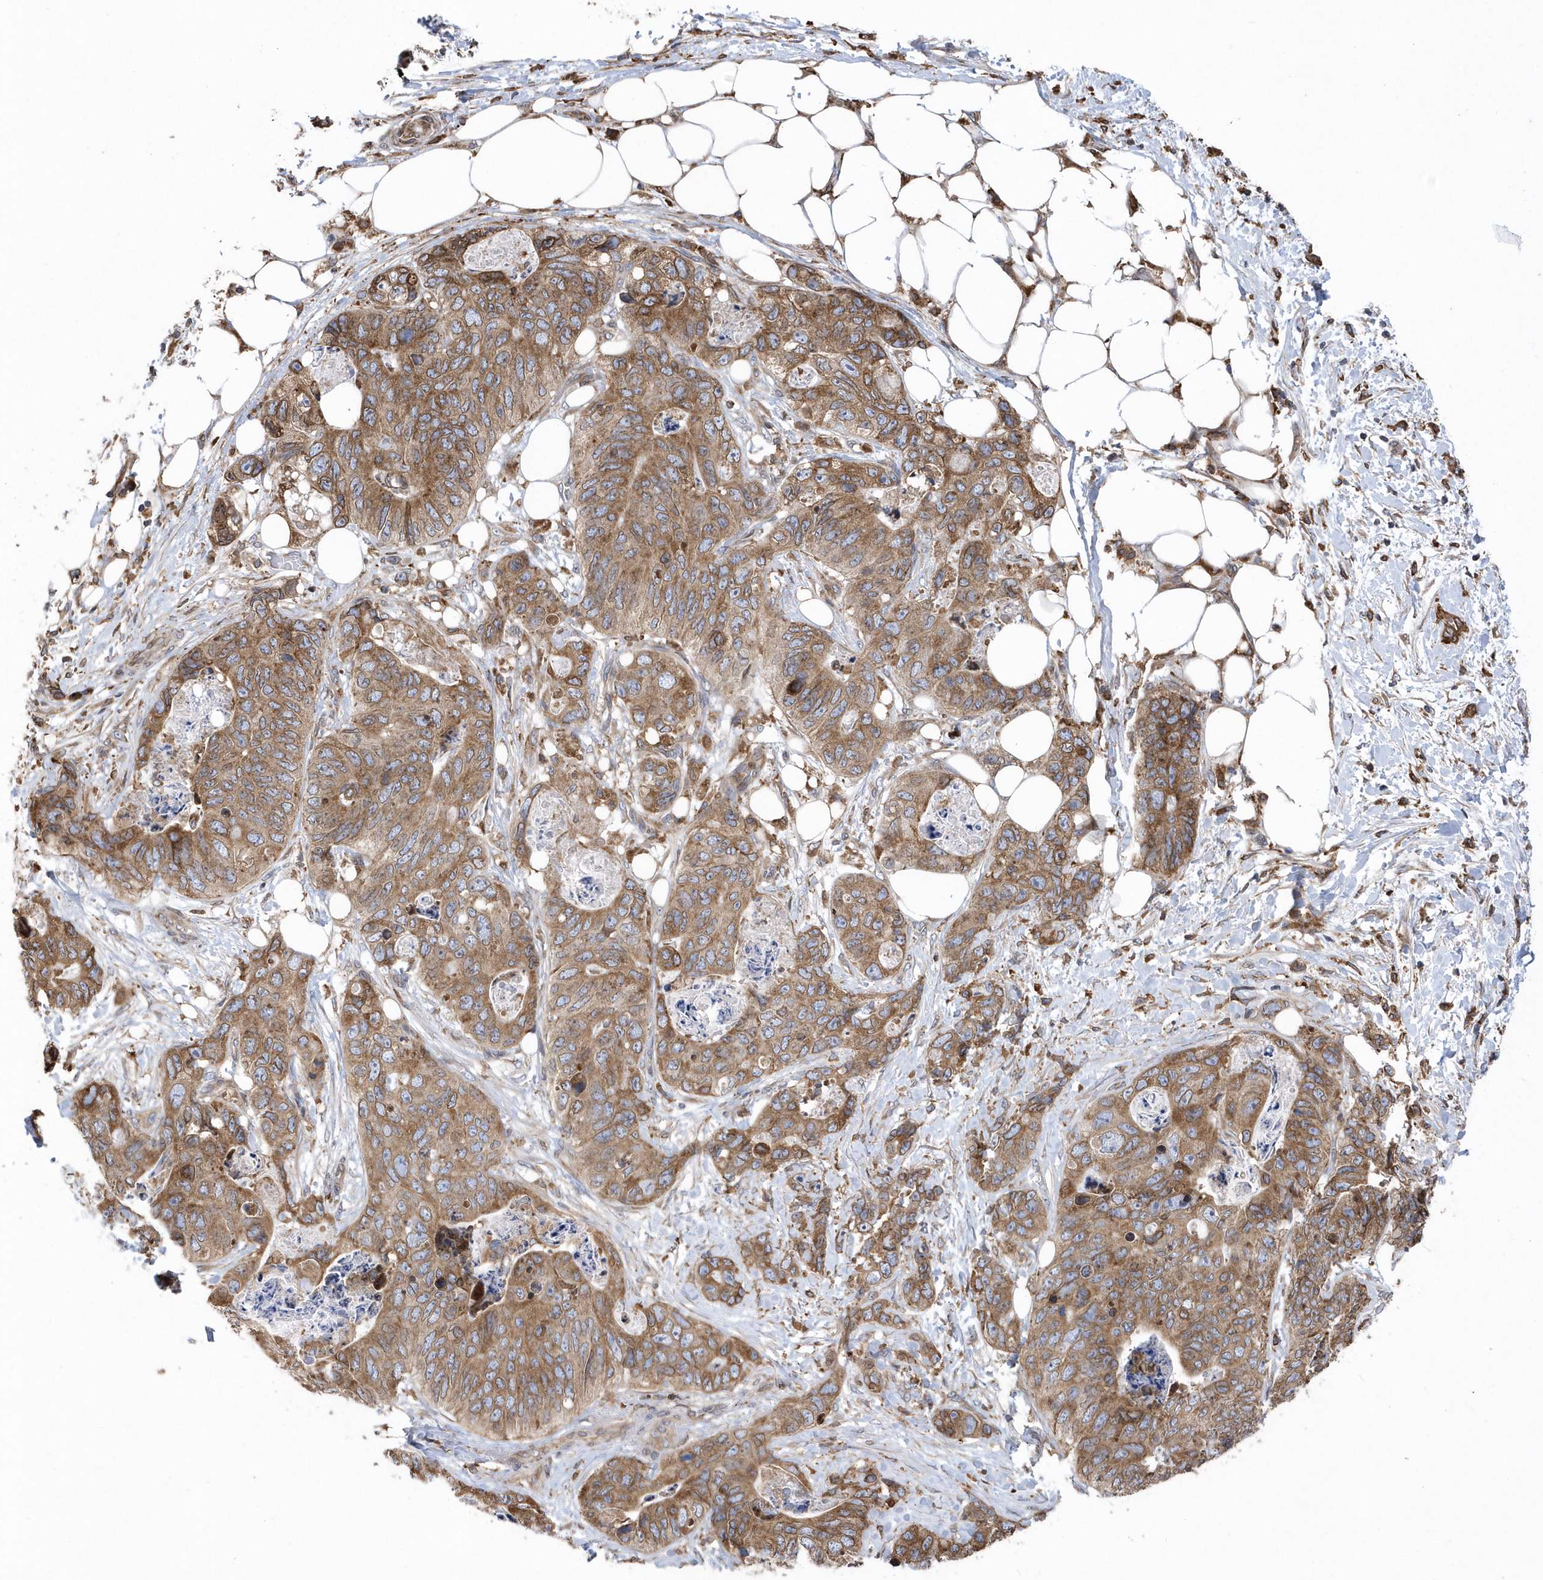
{"staining": {"intensity": "moderate", "quantity": ">75%", "location": "cytoplasmic/membranous"}, "tissue": "stomach cancer", "cell_type": "Tumor cells", "image_type": "cancer", "snomed": [{"axis": "morphology", "description": "Adenocarcinoma, NOS"}, {"axis": "topography", "description": "Stomach"}], "caption": "Approximately >75% of tumor cells in stomach adenocarcinoma demonstrate moderate cytoplasmic/membranous protein positivity as visualized by brown immunohistochemical staining.", "gene": "VAMP7", "patient": {"sex": "female", "age": 89}}